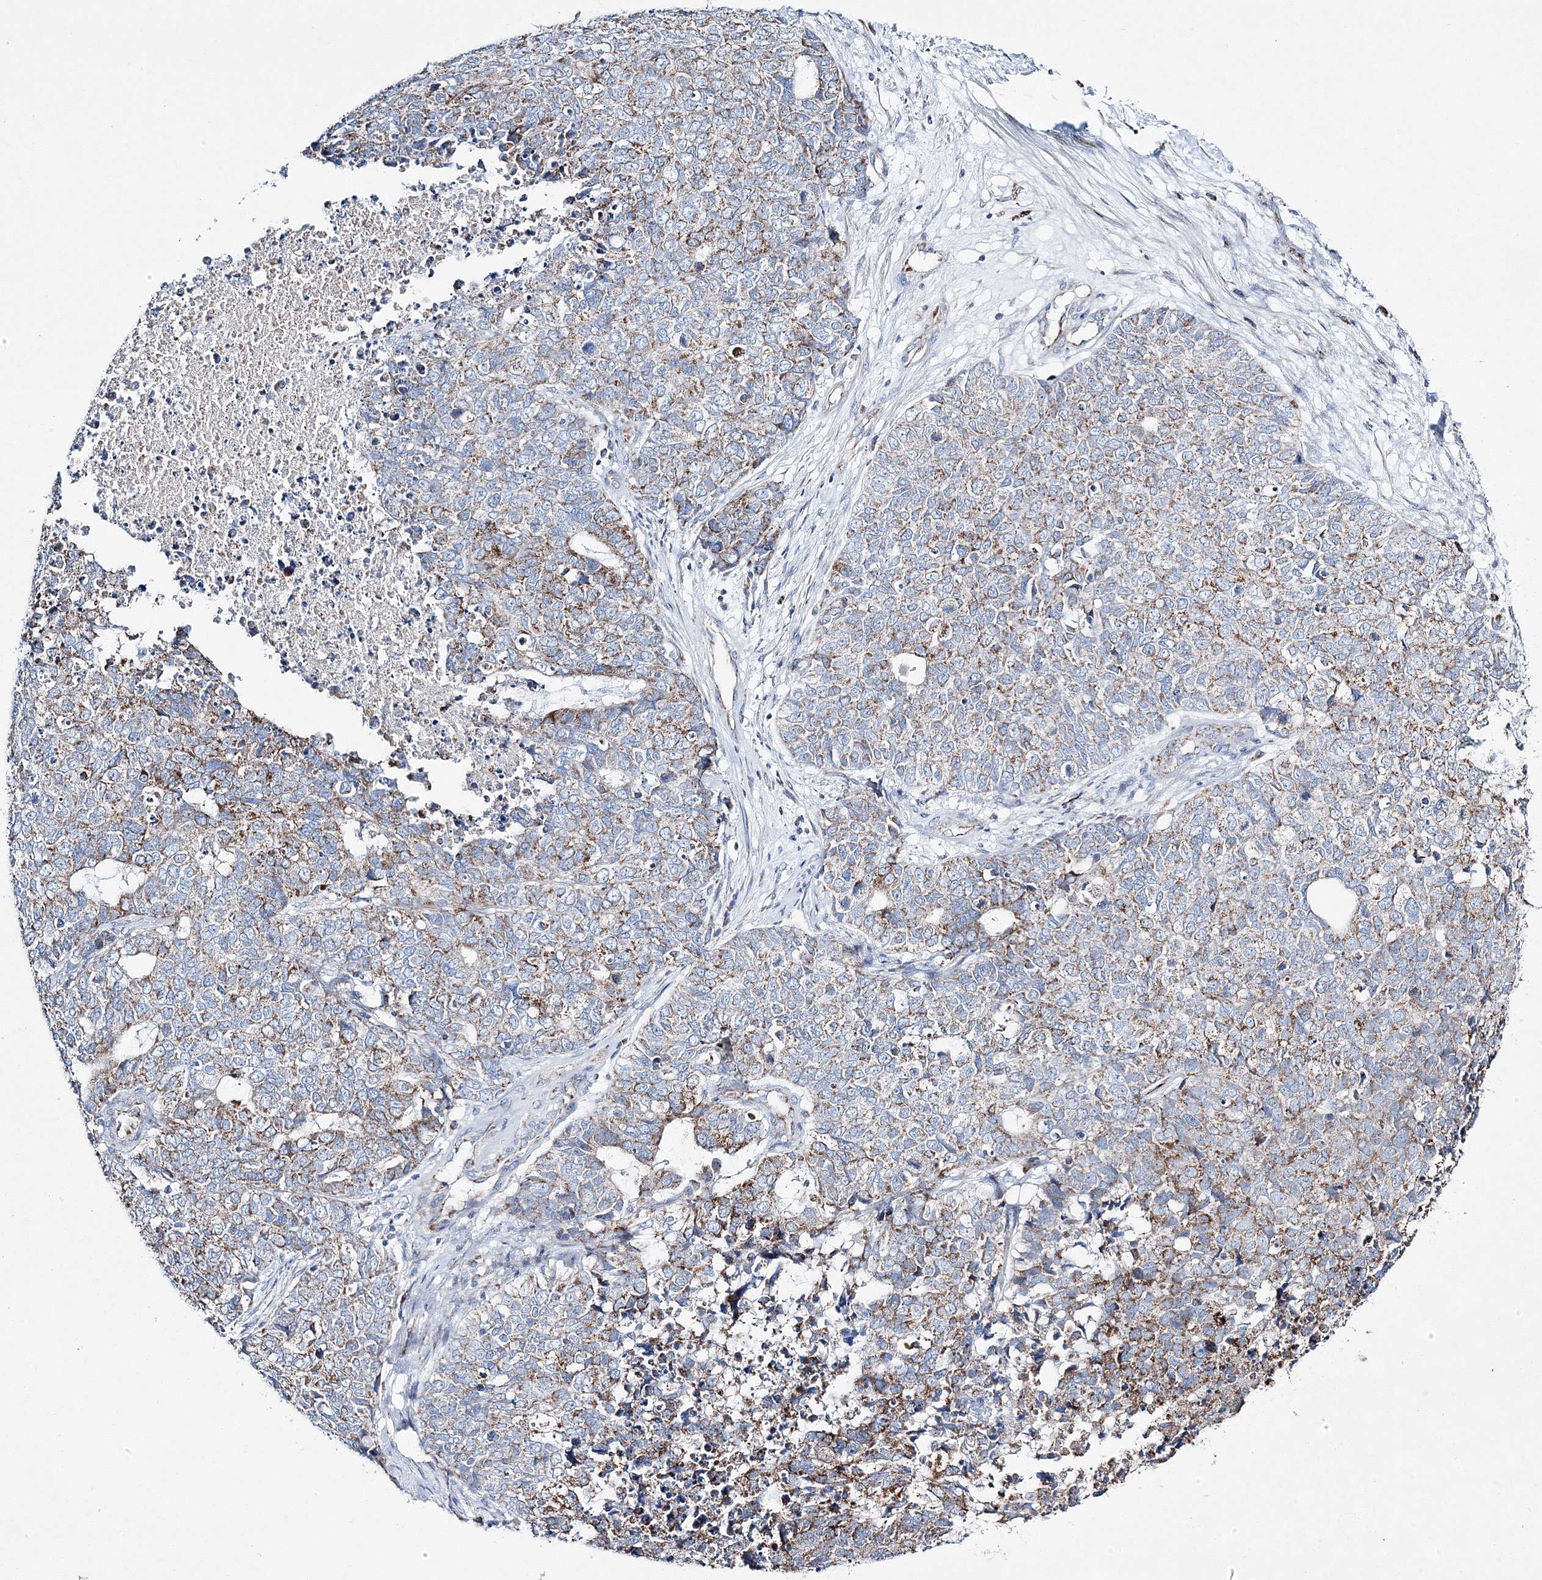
{"staining": {"intensity": "moderate", "quantity": ">75%", "location": "cytoplasmic/membranous"}, "tissue": "cervical cancer", "cell_type": "Tumor cells", "image_type": "cancer", "snomed": [{"axis": "morphology", "description": "Squamous cell carcinoma, NOS"}, {"axis": "topography", "description": "Cervix"}], "caption": "Brown immunohistochemical staining in human cervical cancer demonstrates moderate cytoplasmic/membranous expression in approximately >75% of tumor cells. The staining is performed using DAB brown chromogen to label protein expression. The nuclei are counter-stained blue using hematoxylin.", "gene": "HIBCH", "patient": {"sex": "female", "age": 63}}